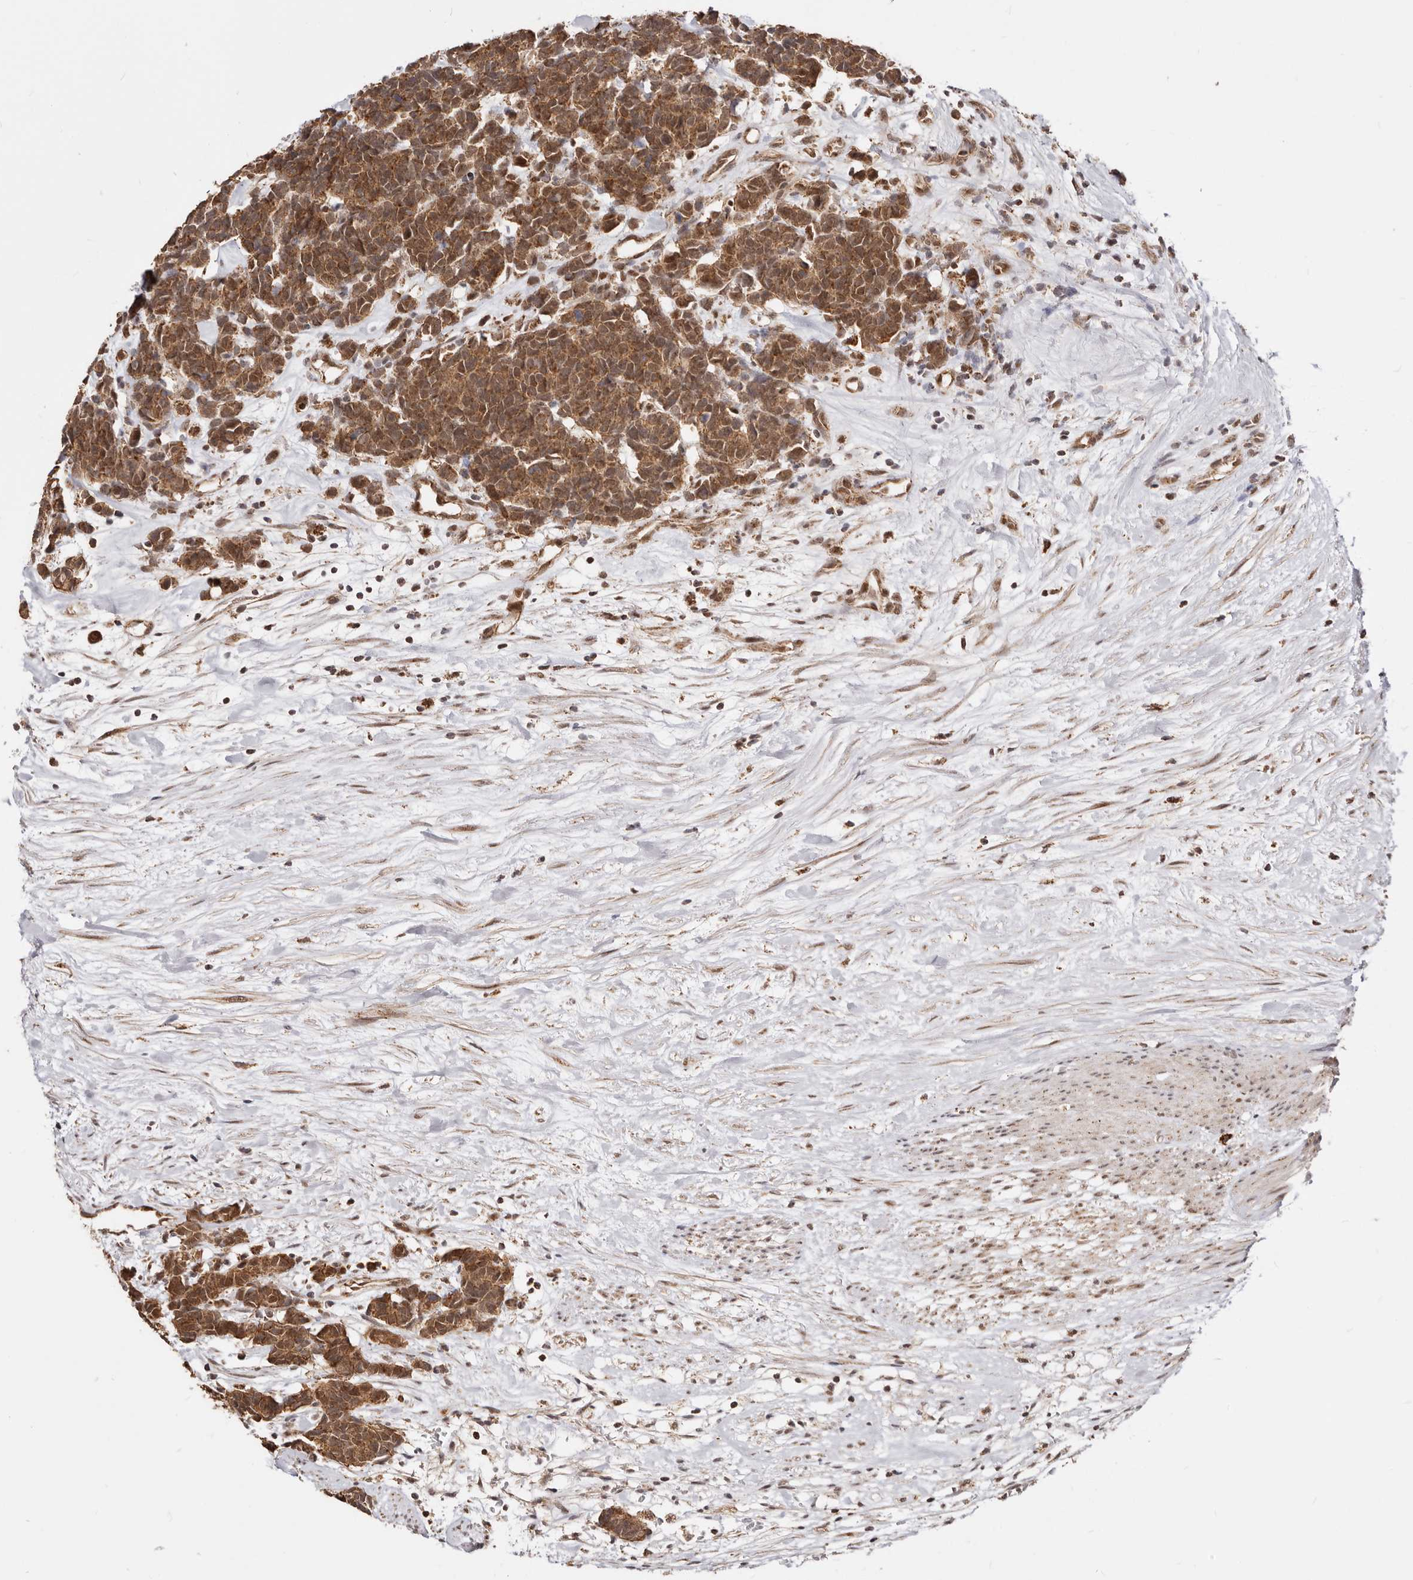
{"staining": {"intensity": "moderate", "quantity": ">75%", "location": "cytoplasmic/membranous,nuclear"}, "tissue": "carcinoid", "cell_type": "Tumor cells", "image_type": "cancer", "snomed": [{"axis": "morphology", "description": "Carcinoma, NOS"}, {"axis": "morphology", "description": "Carcinoid, malignant, NOS"}, {"axis": "topography", "description": "Urinary bladder"}], "caption": "Tumor cells display moderate cytoplasmic/membranous and nuclear staining in about >75% of cells in malignant carcinoid. The staining was performed using DAB to visualize the protein expression in brown, while the nuclei were stained in blue with hematoxylin (Magnification: 20x).", "gene": "SEC14L1", "patient": {"sex": "male", "age": 57}}